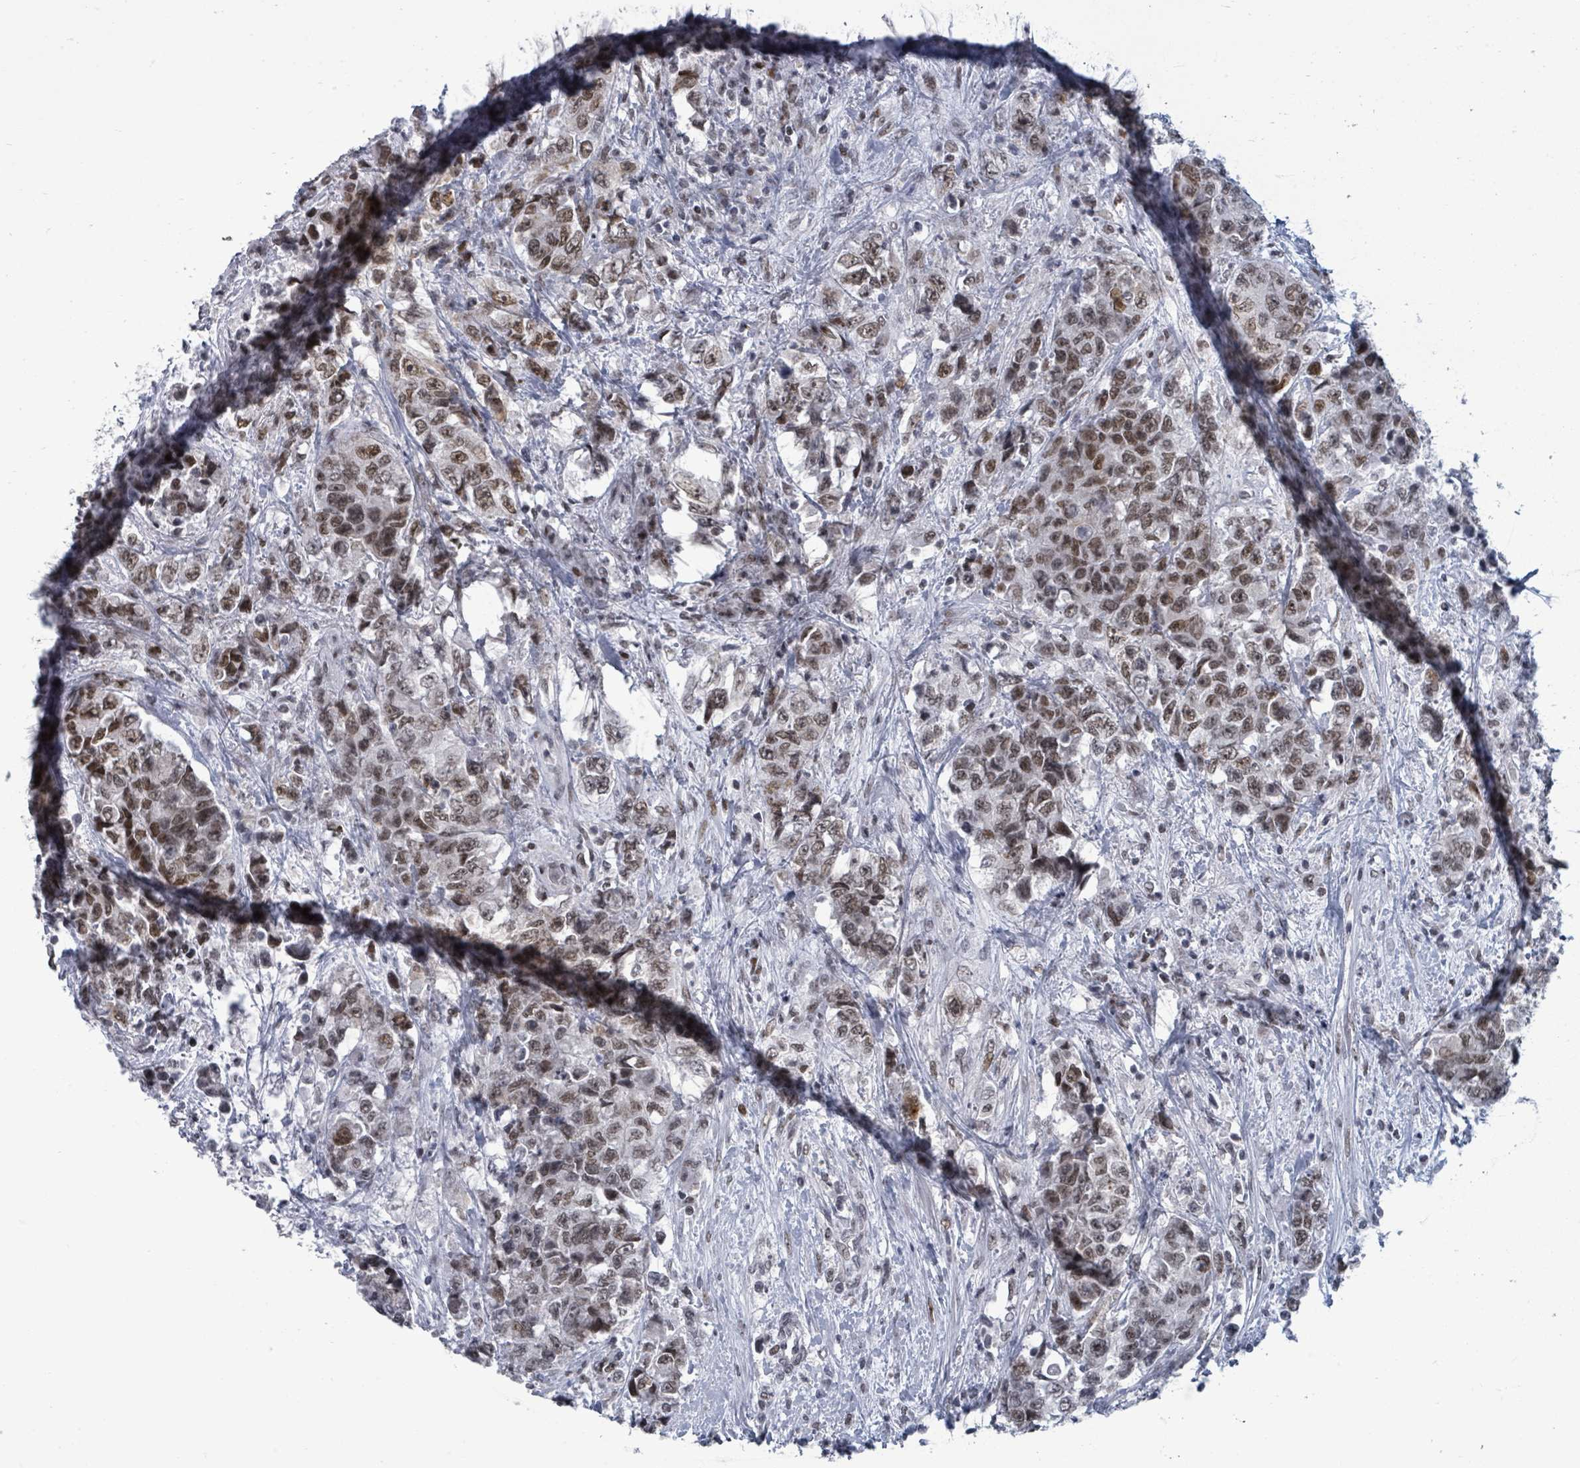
{"staining": {"intensity": "moderate", "quantity": "25%-75%", "location": "nuclear"}, "tissue": "urothelial cancer", "cell_type": "Tumor cells", "image_type": "cancer", "snomed": [{"axis": "morphology", "description": "Urothelial carcinoma, High grade"}, {"axis": "topography", "description": "Urinary bladder"}], "caption": "Immunohistochemistry (IHC) image of high-grade urothelial carcinoma stained for a protein (brown), which exhibits medium levels of moderate nuclear expression in approximately 25%-75% of tumor cells.", "gene": "ERCC5", "patient": {"sex": "female", "age": 78}}